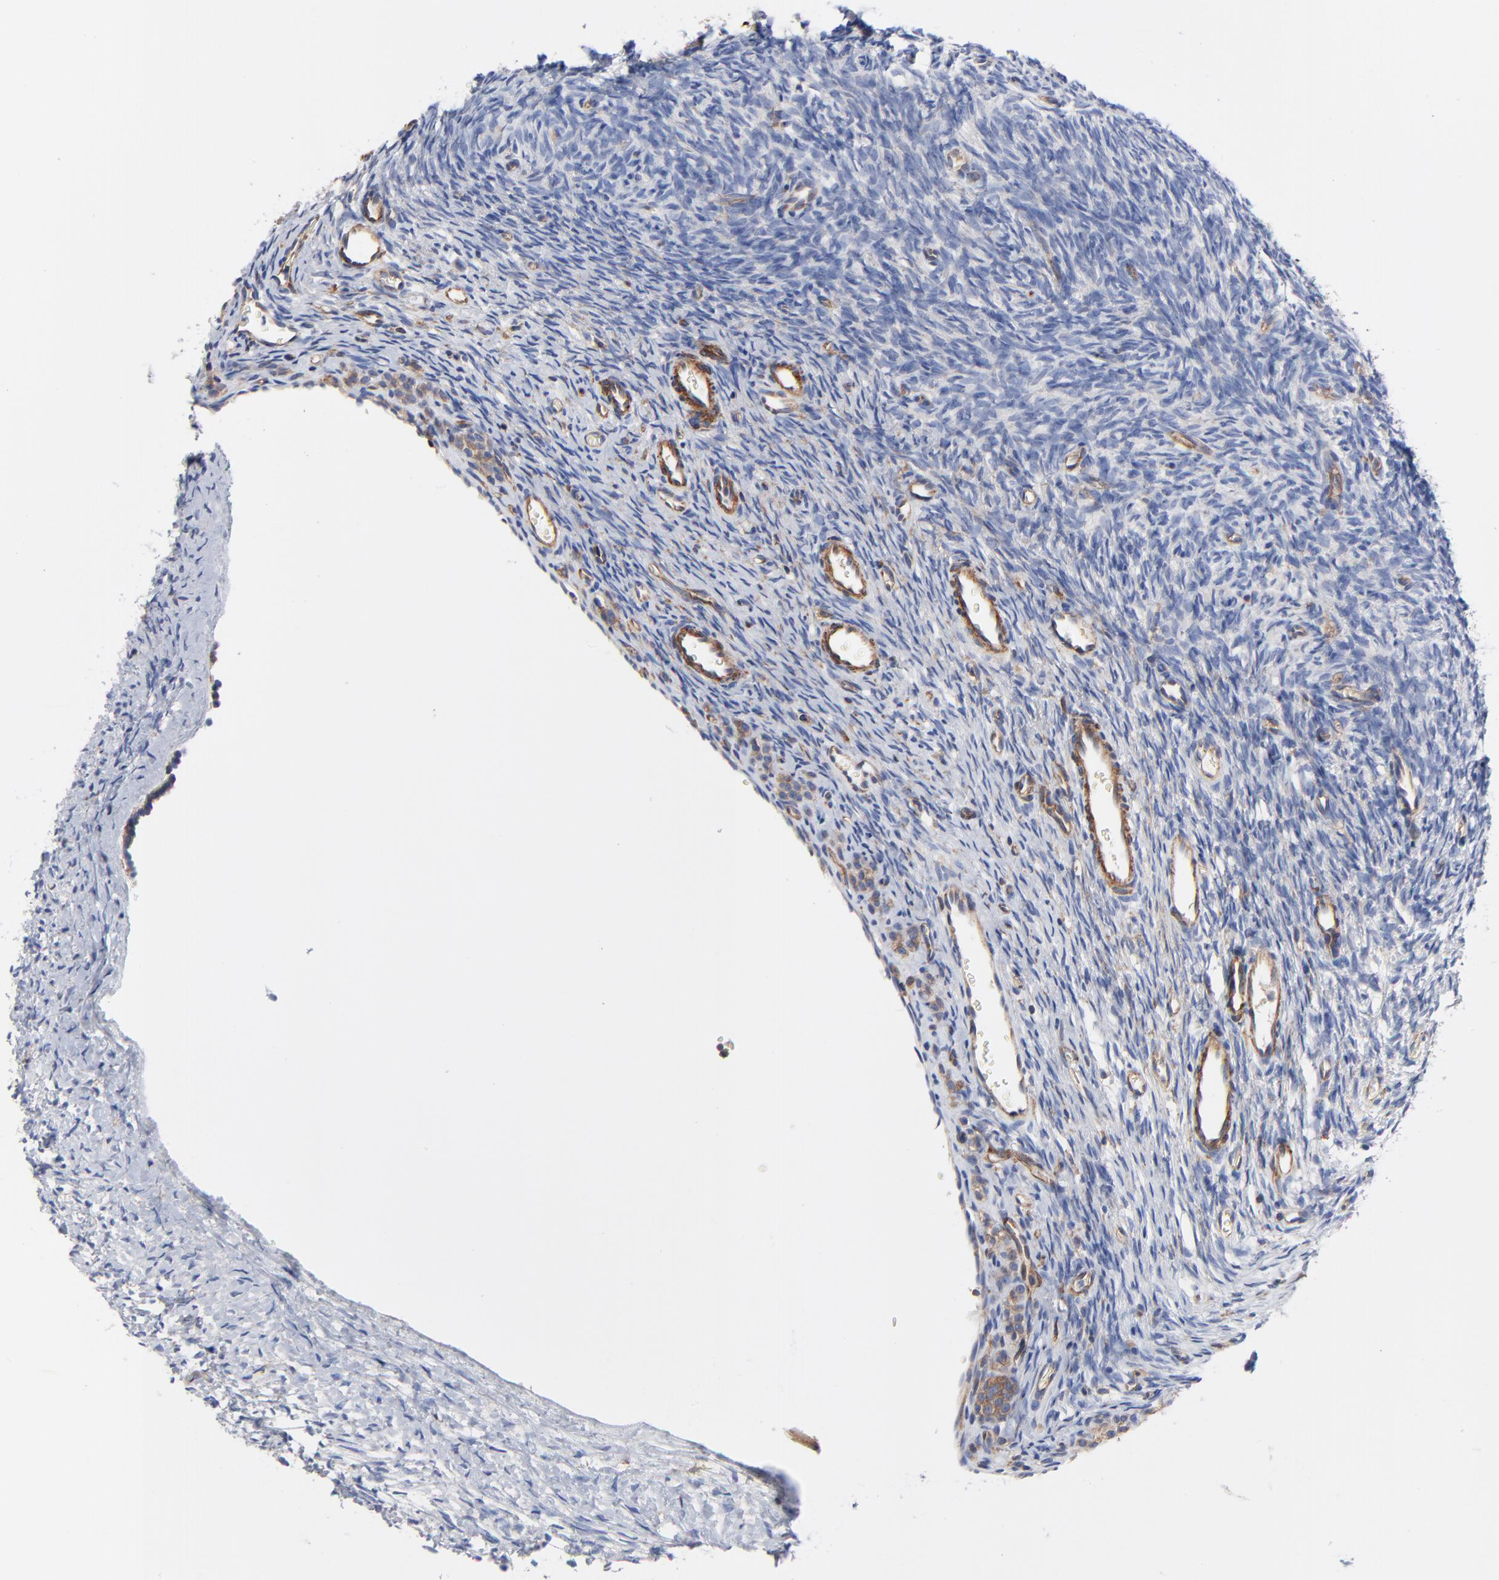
{"staining": {"intensity": "negative", "quantity": "none", "location": "none"}, "tissue": "ovary", "cell_type": "Ovarian stroma cells", "image_type": "normal", "snomed": [{"axis": "morphology", "description": "Normal tissue, NOS"}, {"axis": "topography", "description": "Ovary"}], "caption": "This is an immunohistochemistry (IHC) image of normal human ovary. There is no staining in ovarian stroma cells.", "gene": "CD2AP", "patient": {"sex": "female", "age": 35}}